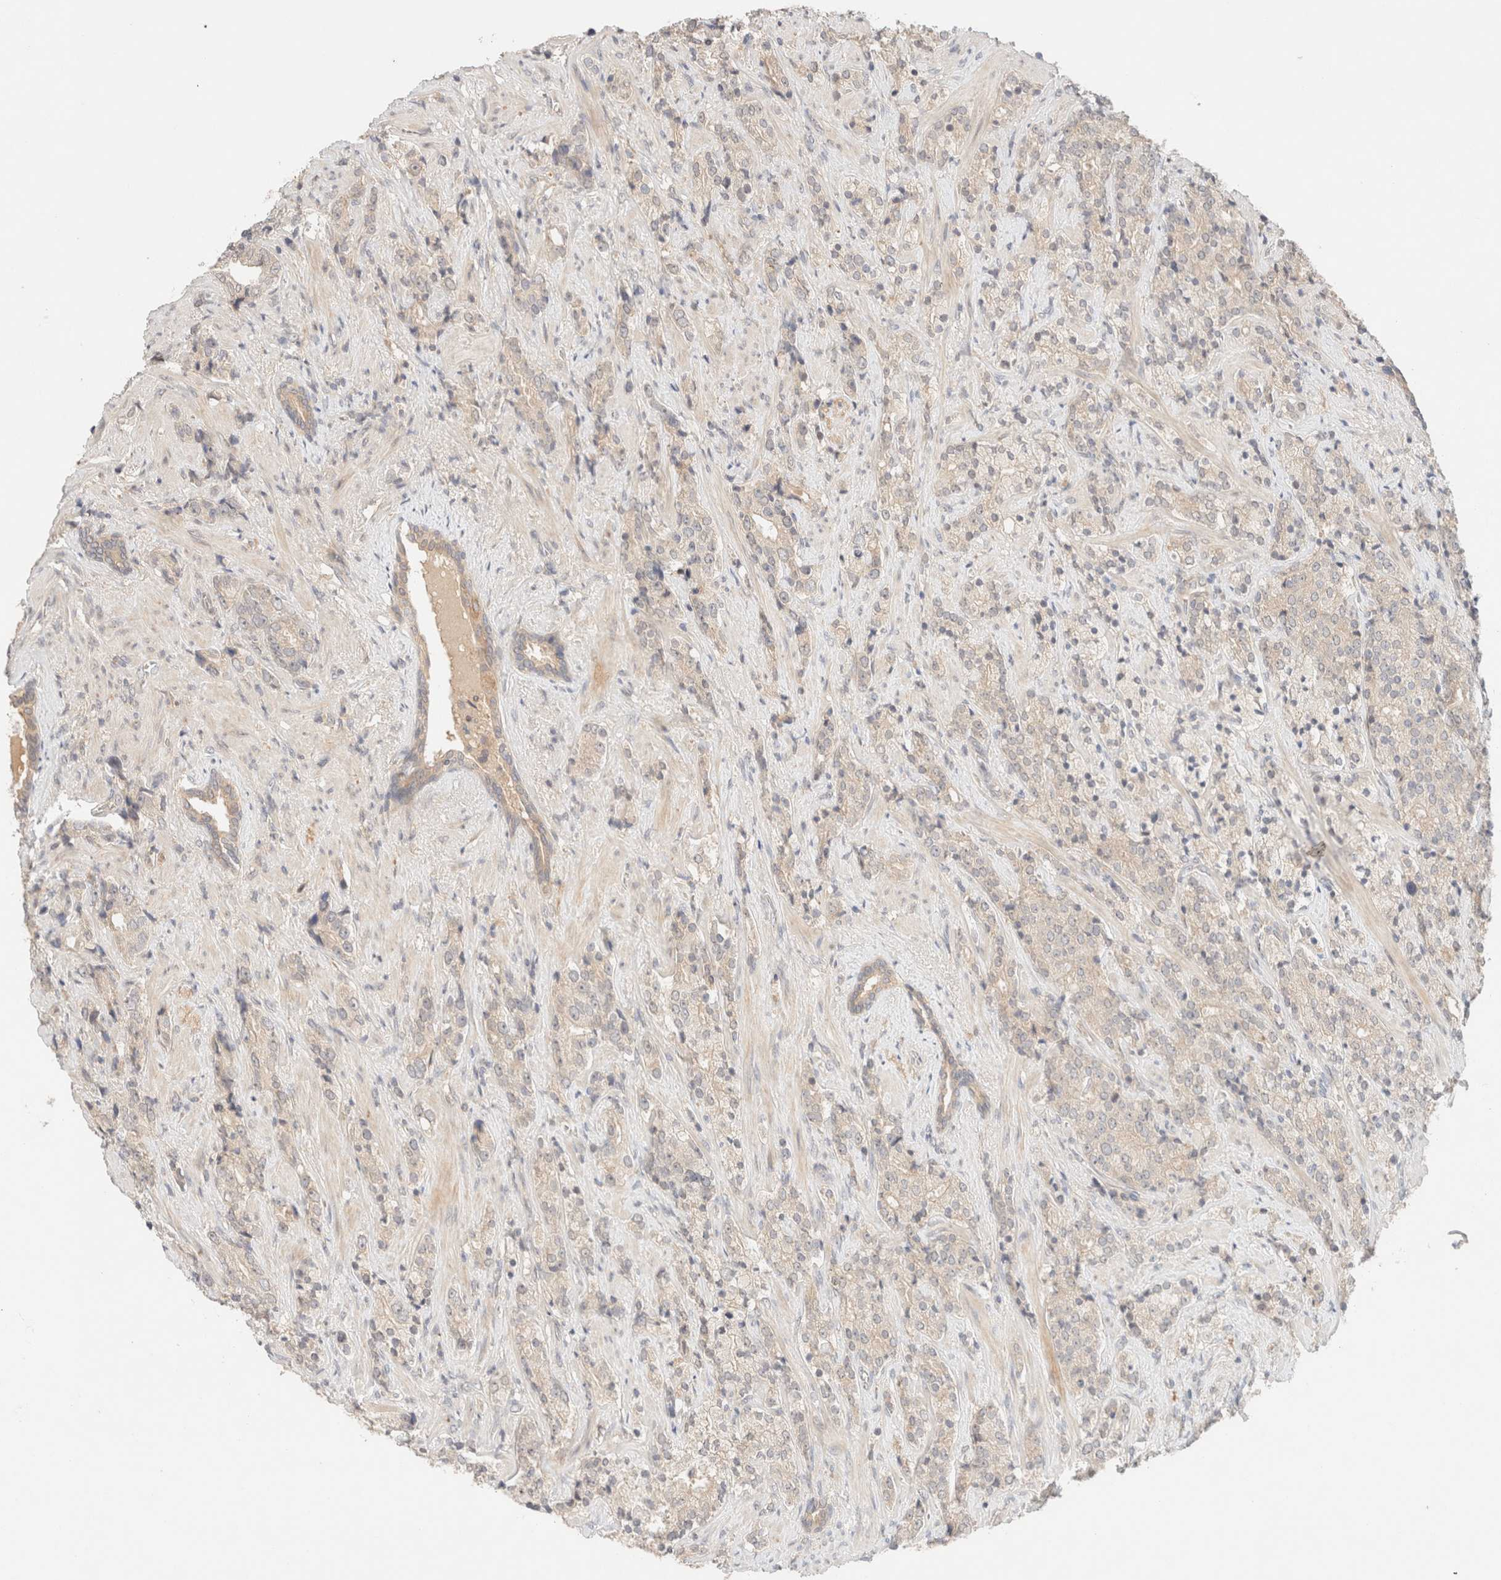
{"staining": {"intensity": "negative", "quantity": "none", "location": "none"}, "tissue": "prostate cancer", "cell_type": "Tumor cells", "image_type": "cancer", "snomed": [{"axis": "morphology", "description": "Adenocarcinoma, High grade"}, {"axis": "topography", "description": "Prostate"}], "caption": "A high-resolution image shows immunohistochemistry staining of prostate cancer (adenocarcinoma (high-grade)), which exhibits no significant expression in tumor cells.", "gene": "SARM1", "patient": {"sex": "male", "age": 71}}